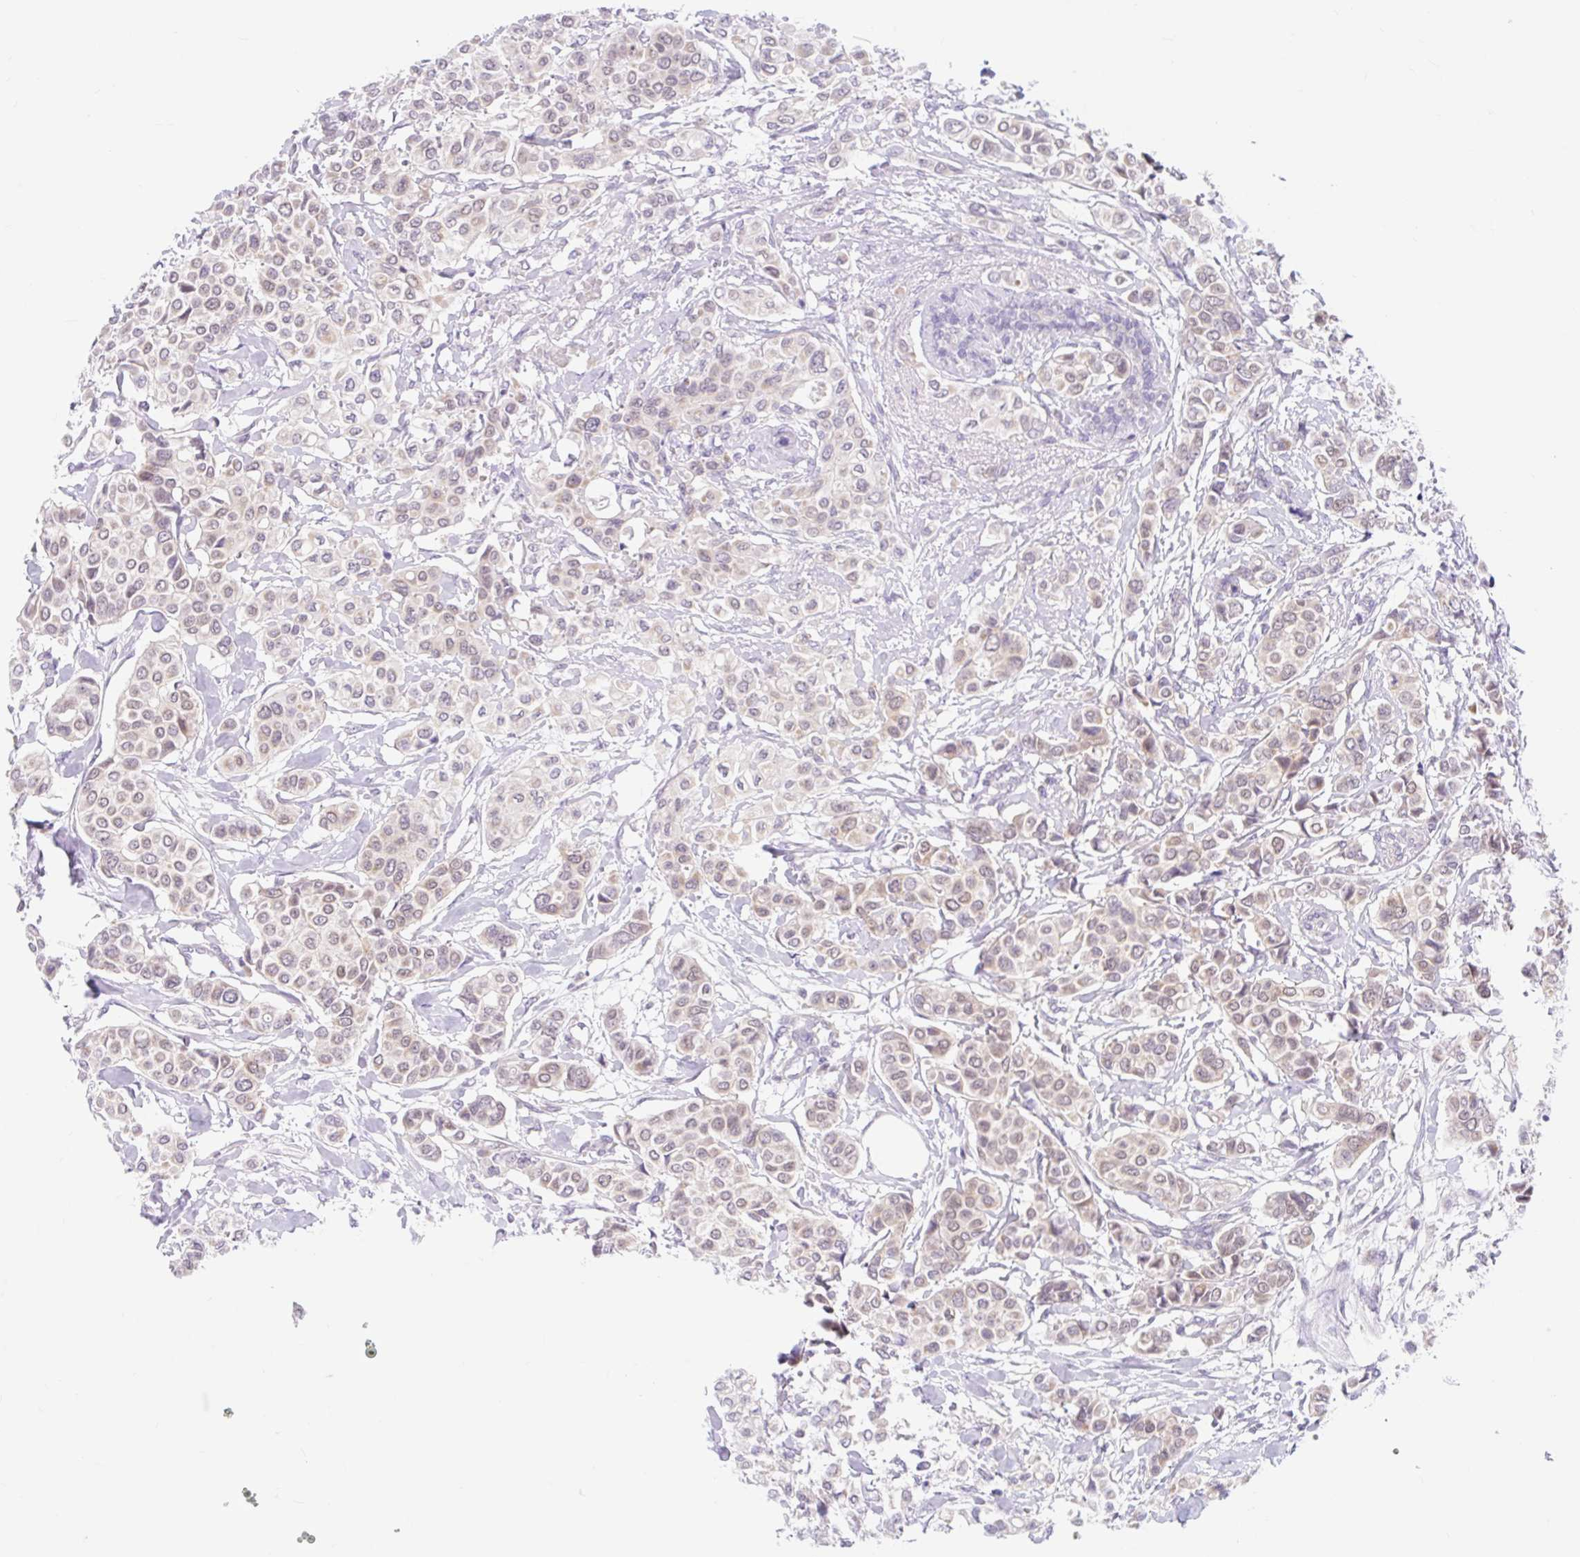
{"staining": {"intensity": "weak", "quantity": ">75%", "location": "cytoplasmic/membranous"}, "tissue": "breast cancer", "cell_type": "Tumor cells", "image_type": "cancer", "snomed": [{"axis": "morphology", "description": "Lobular carcinoma"}, {"axis": "topography", "description": "Breast"}], "caption": "Protein expression analysis of breast cancer (lobular carcinoma) displays weak cytoplasmic/membranous expression in about >75% of tumor cells.", "gene": "ITPK1", "patient": {"sex": "female", "age": 51}}